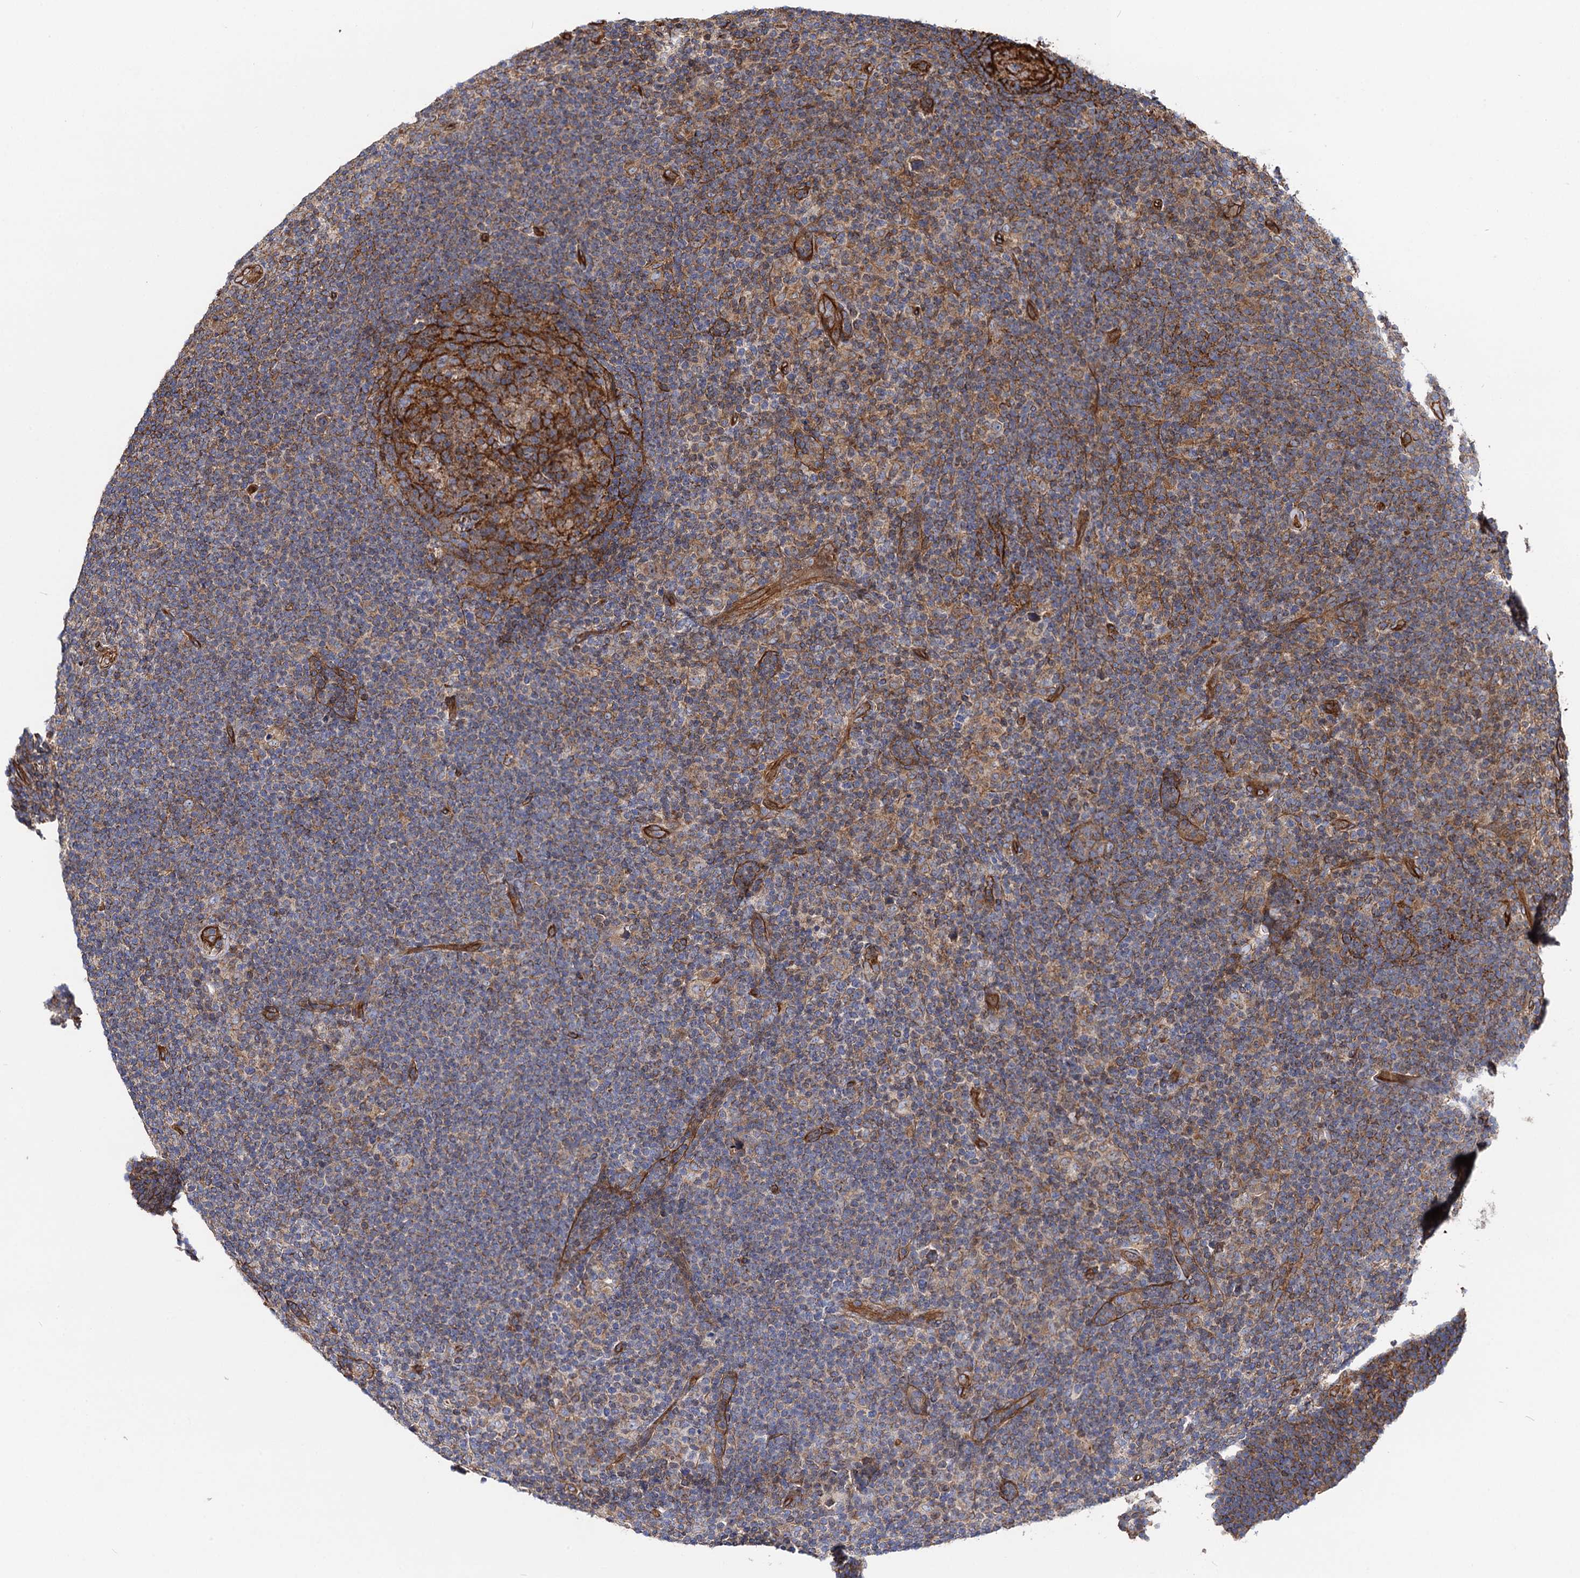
{"staining": {"intensity": "weak", "quantity": "<25%", "location": "cytoplasmic/membranous"}, "tissue": "lymphoma", "cell_type": "Tumor cells", "image_type": "cancer", "snomed": [{"axis": "morphology", "description": "Hodgkin's disease, NOS"}, {"axis": "topography", "description": "Lymph node"}], "caption": "Immunohistochemistry (IHC) of lymphoma reveals no expression in tumor cells. Brightfield microscopy of immunohistochemistry stained with DAB (brown) and hematoxylin (blue), captured at high magnification.", "gene": "CIP2A", "patient": {"sex": "female", "age": 57}}